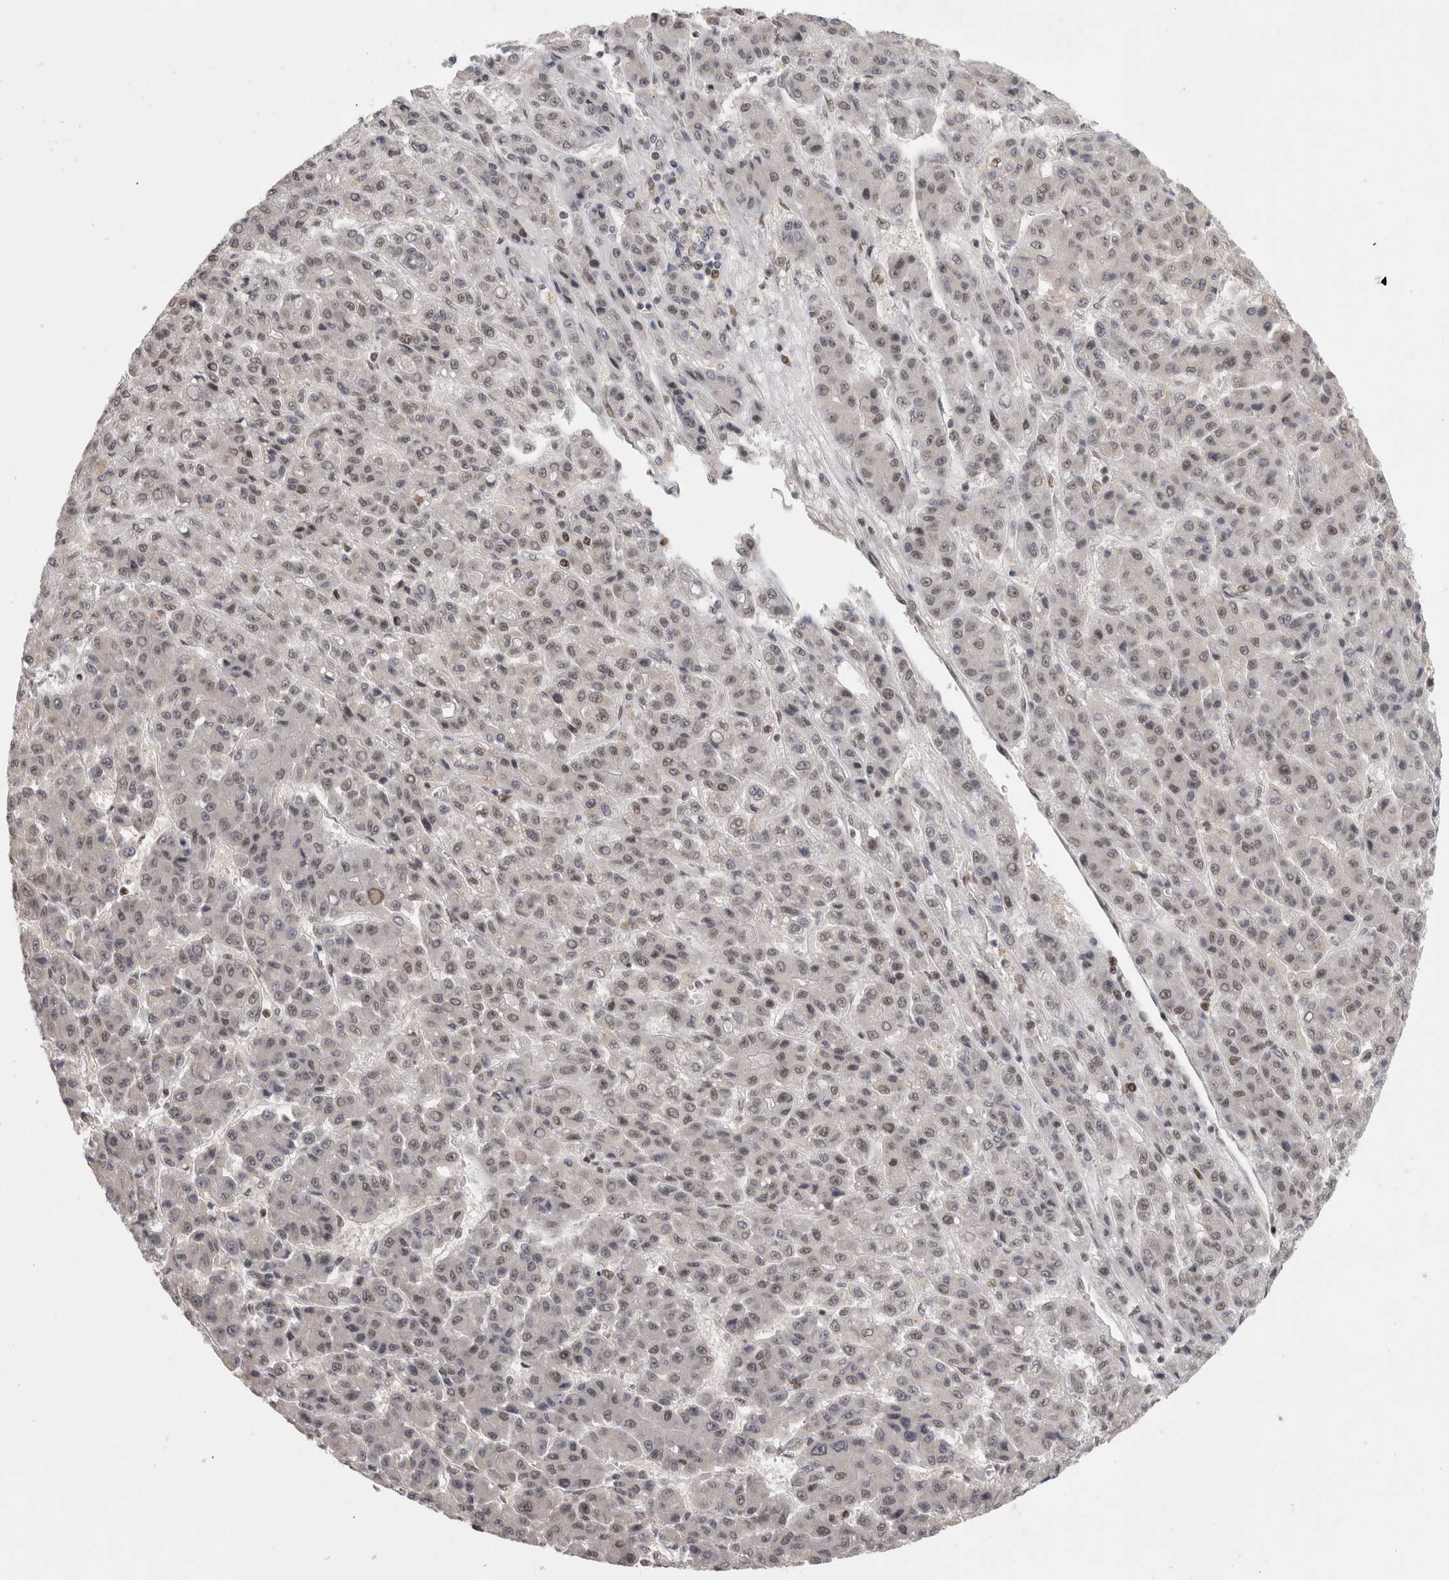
{"staining": {"intensity": "weak", "quantity": "<25%", "location": "nuclear"}, "tissue": "liver cancer", "cell_type": "Tumor cells", "image_type": "cancer", "snomed": [{"axis": "morphology", "description": "Carcinoma, Hepatocellular, NOS"}, {"axis": "topography", "description": "Liver"}], "caption": "Tumor cells are negative for protein expression in human liver hepatocellular carcinoma.", "gene": "SRARP", "patient": {"sex": "male", "age": 70}}